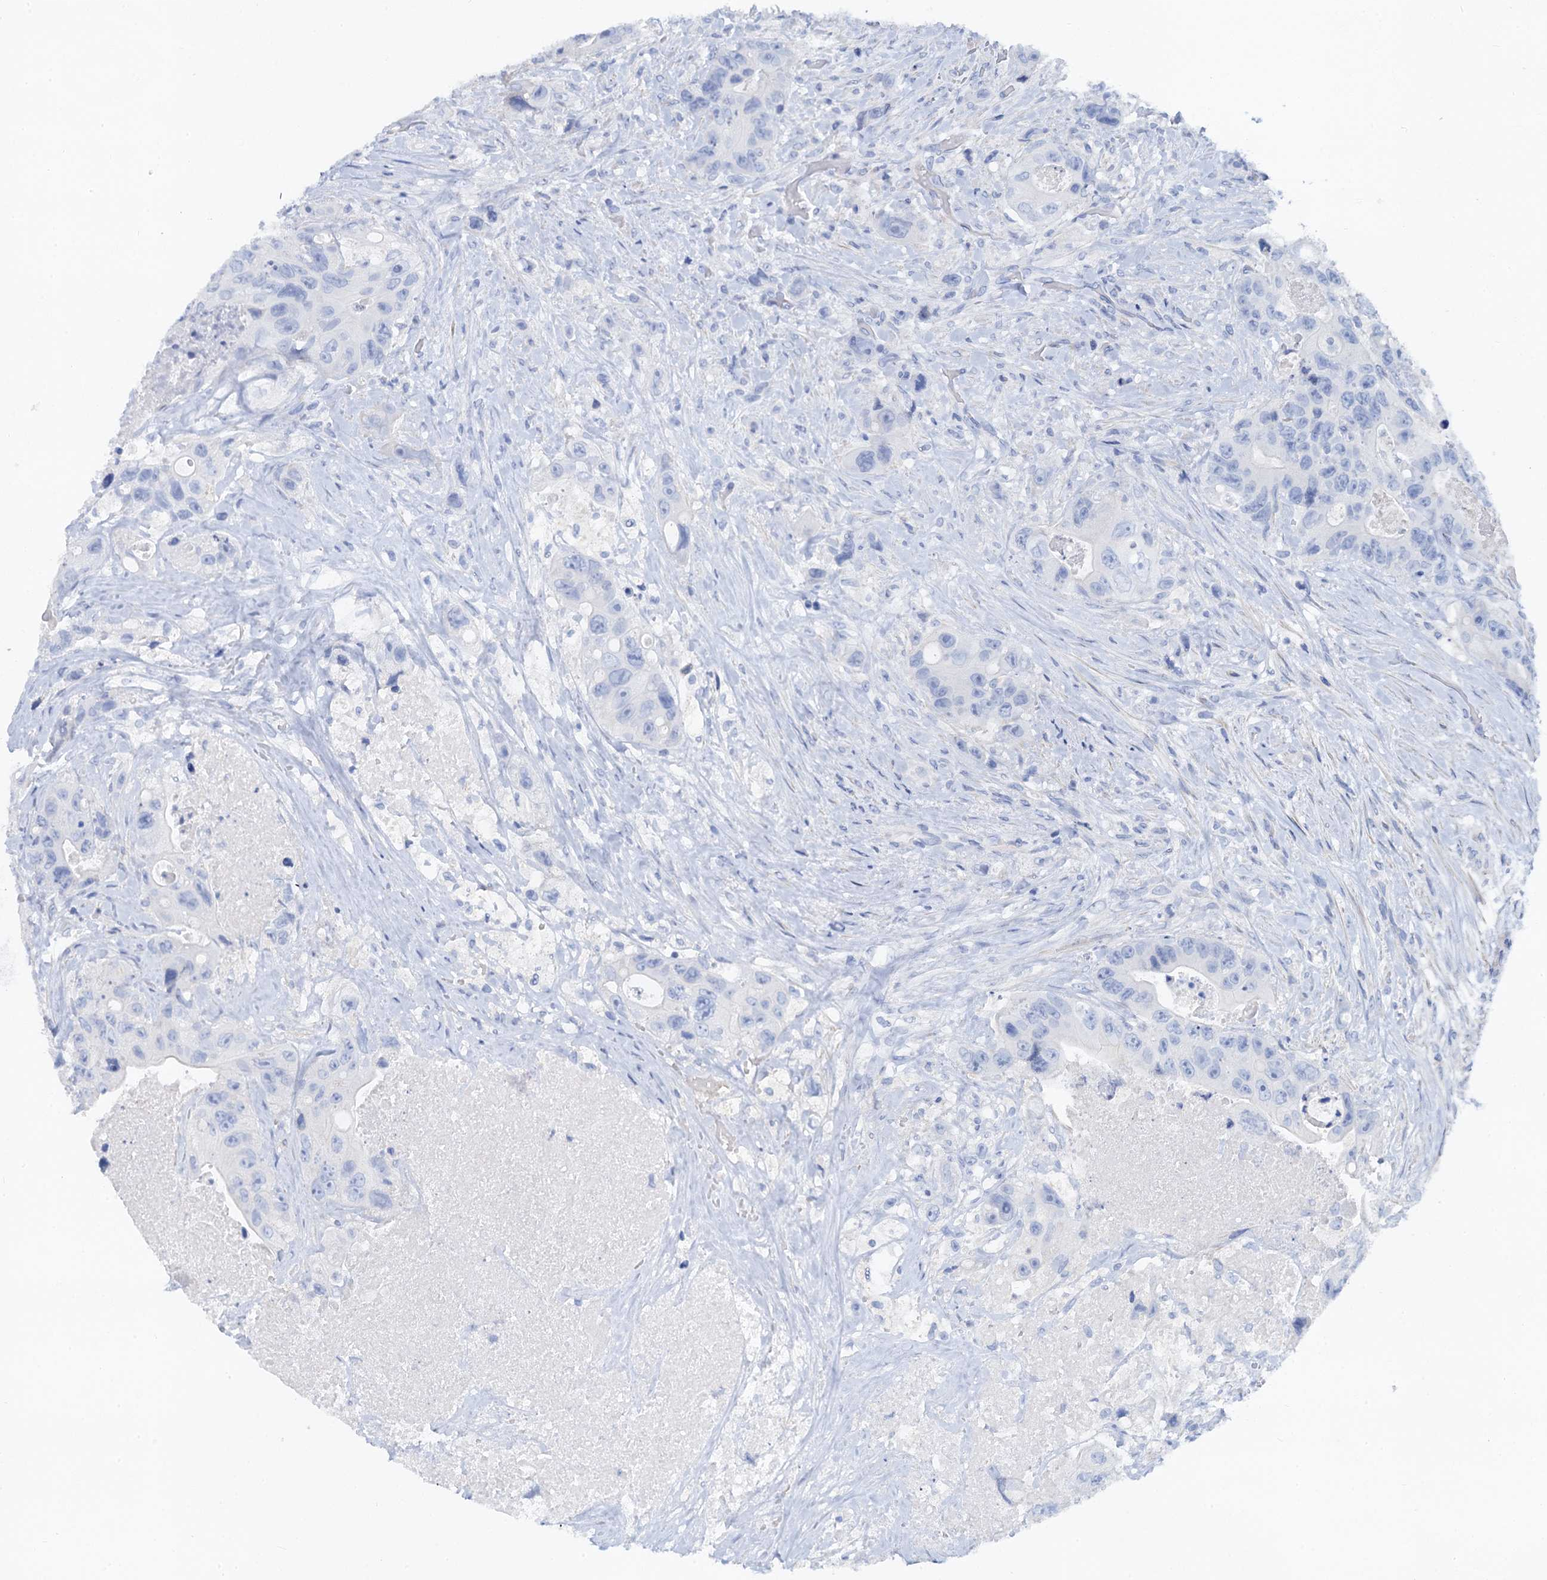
{"staining": {"intensity": "negative", "quantity": "none", "location": "none"}, "tissue": "colorectal cancer", "cell_type": "Tumor cells", "image_type": "cancer", "snomed": [{"axis": "morphology", "description": "Adenocarcinoma, NOS"}, {"axis": "topography", "description": "Colon"}], "caption": "Tumor cells are negative for brown protein staining in adenocarcinoma (colorectal). (DAB (3,3'-diaminobenzidine) immunohistochemistry (IHC), high magnification).", "gene": "RBP3", "patient": {"sex": "female", "age": 46}}